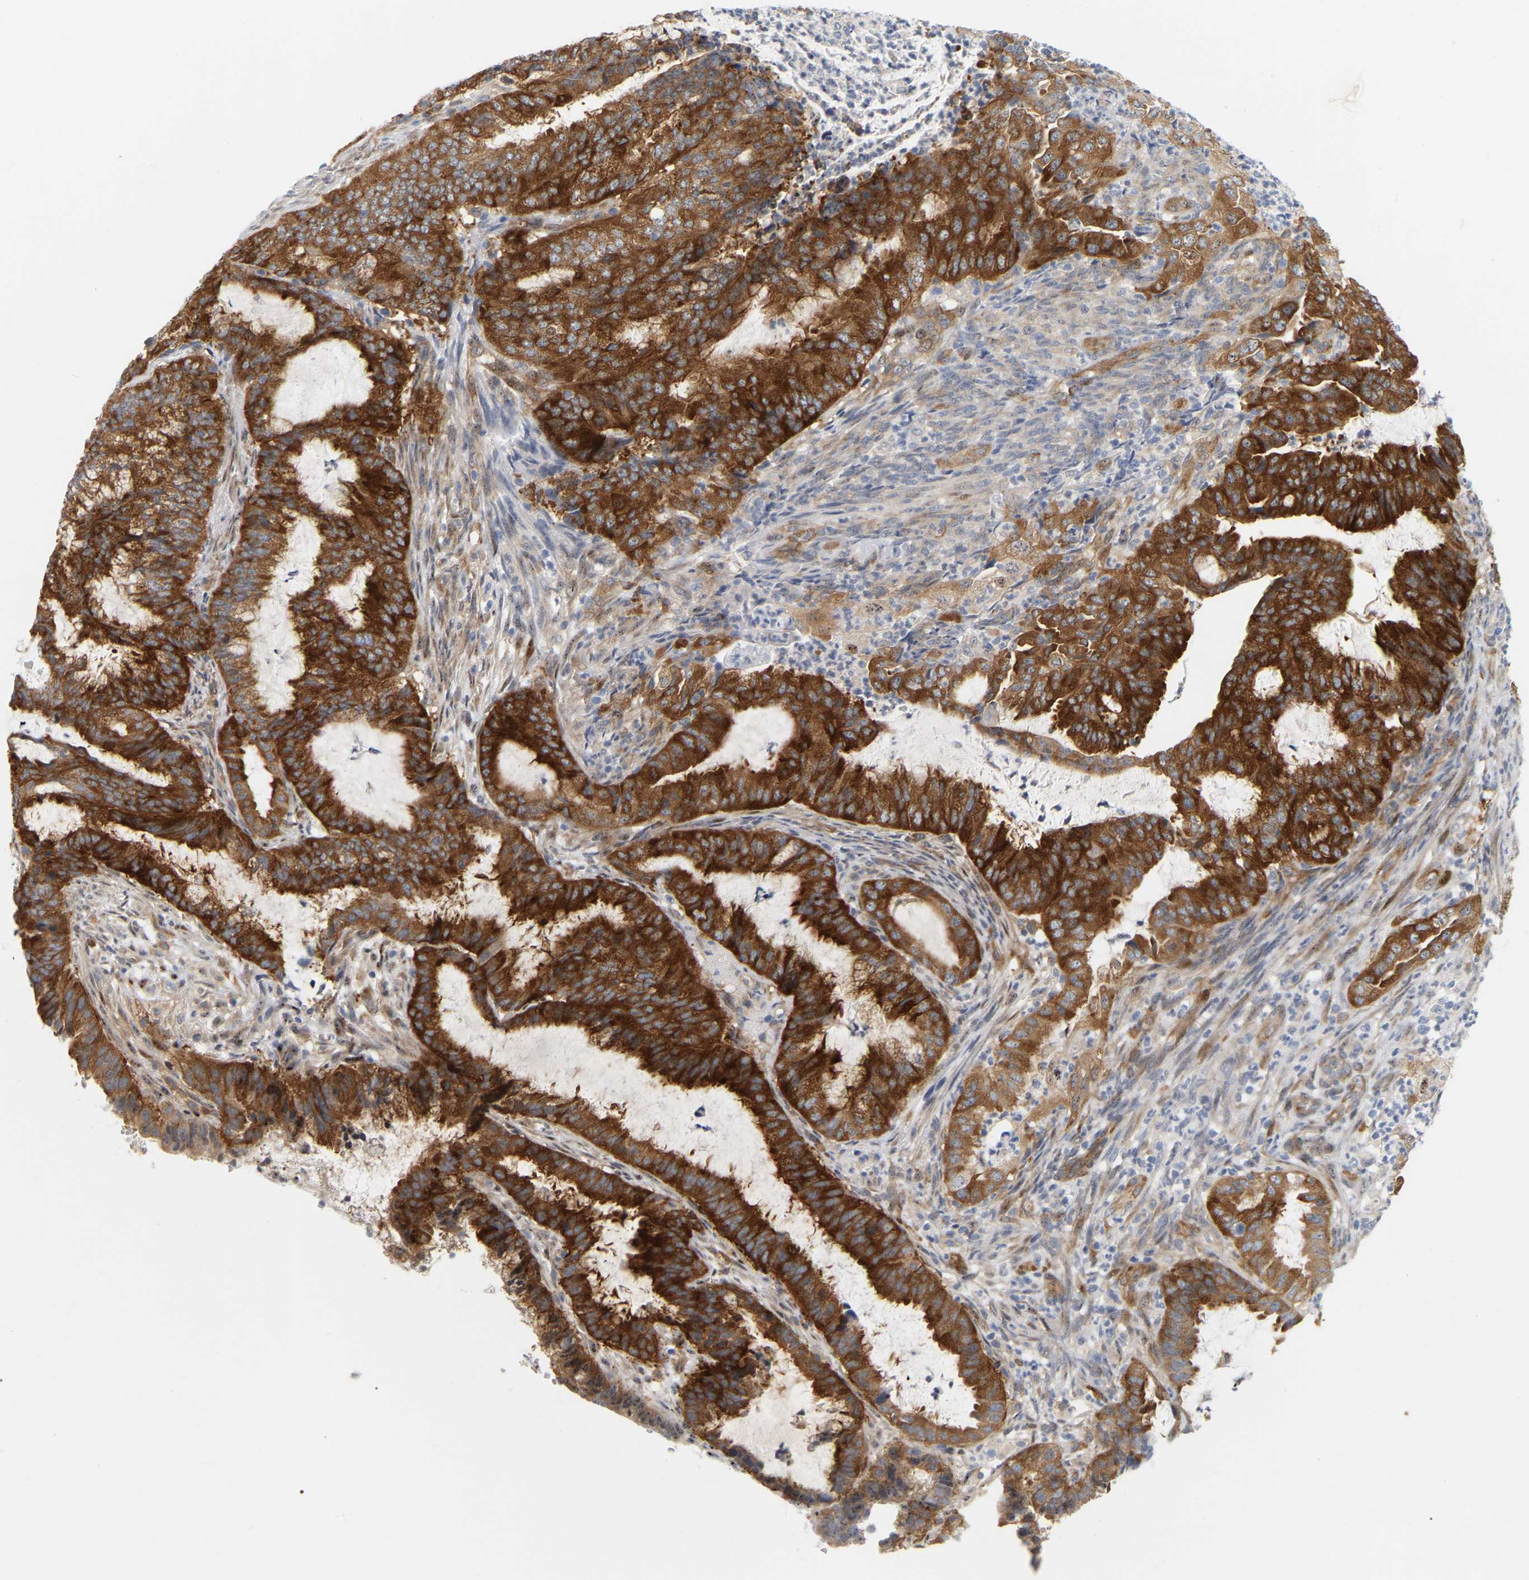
{"staining": {"intensity": "strong", "quantity": ">75%", "location": "cytoplasmic/membranous"}, "tissue": "endometrial cancer", "cell_type": "Tumor cells", "image_type": "cancer", "snomed": [{"axis": "morphology", "description": "Adenocarcinoma, NOS"}, {"axis": "topography", "description": "Endometrium"}], "caption": "IHC image of endometrial adenocarcinoma stained for a protein (brown), which shows high levels of strong cytoplasmic/membranous expression in about >75% of tumor cells.", "gene": "RAPH1", "patient": {"sex": "female", "age": 51}}